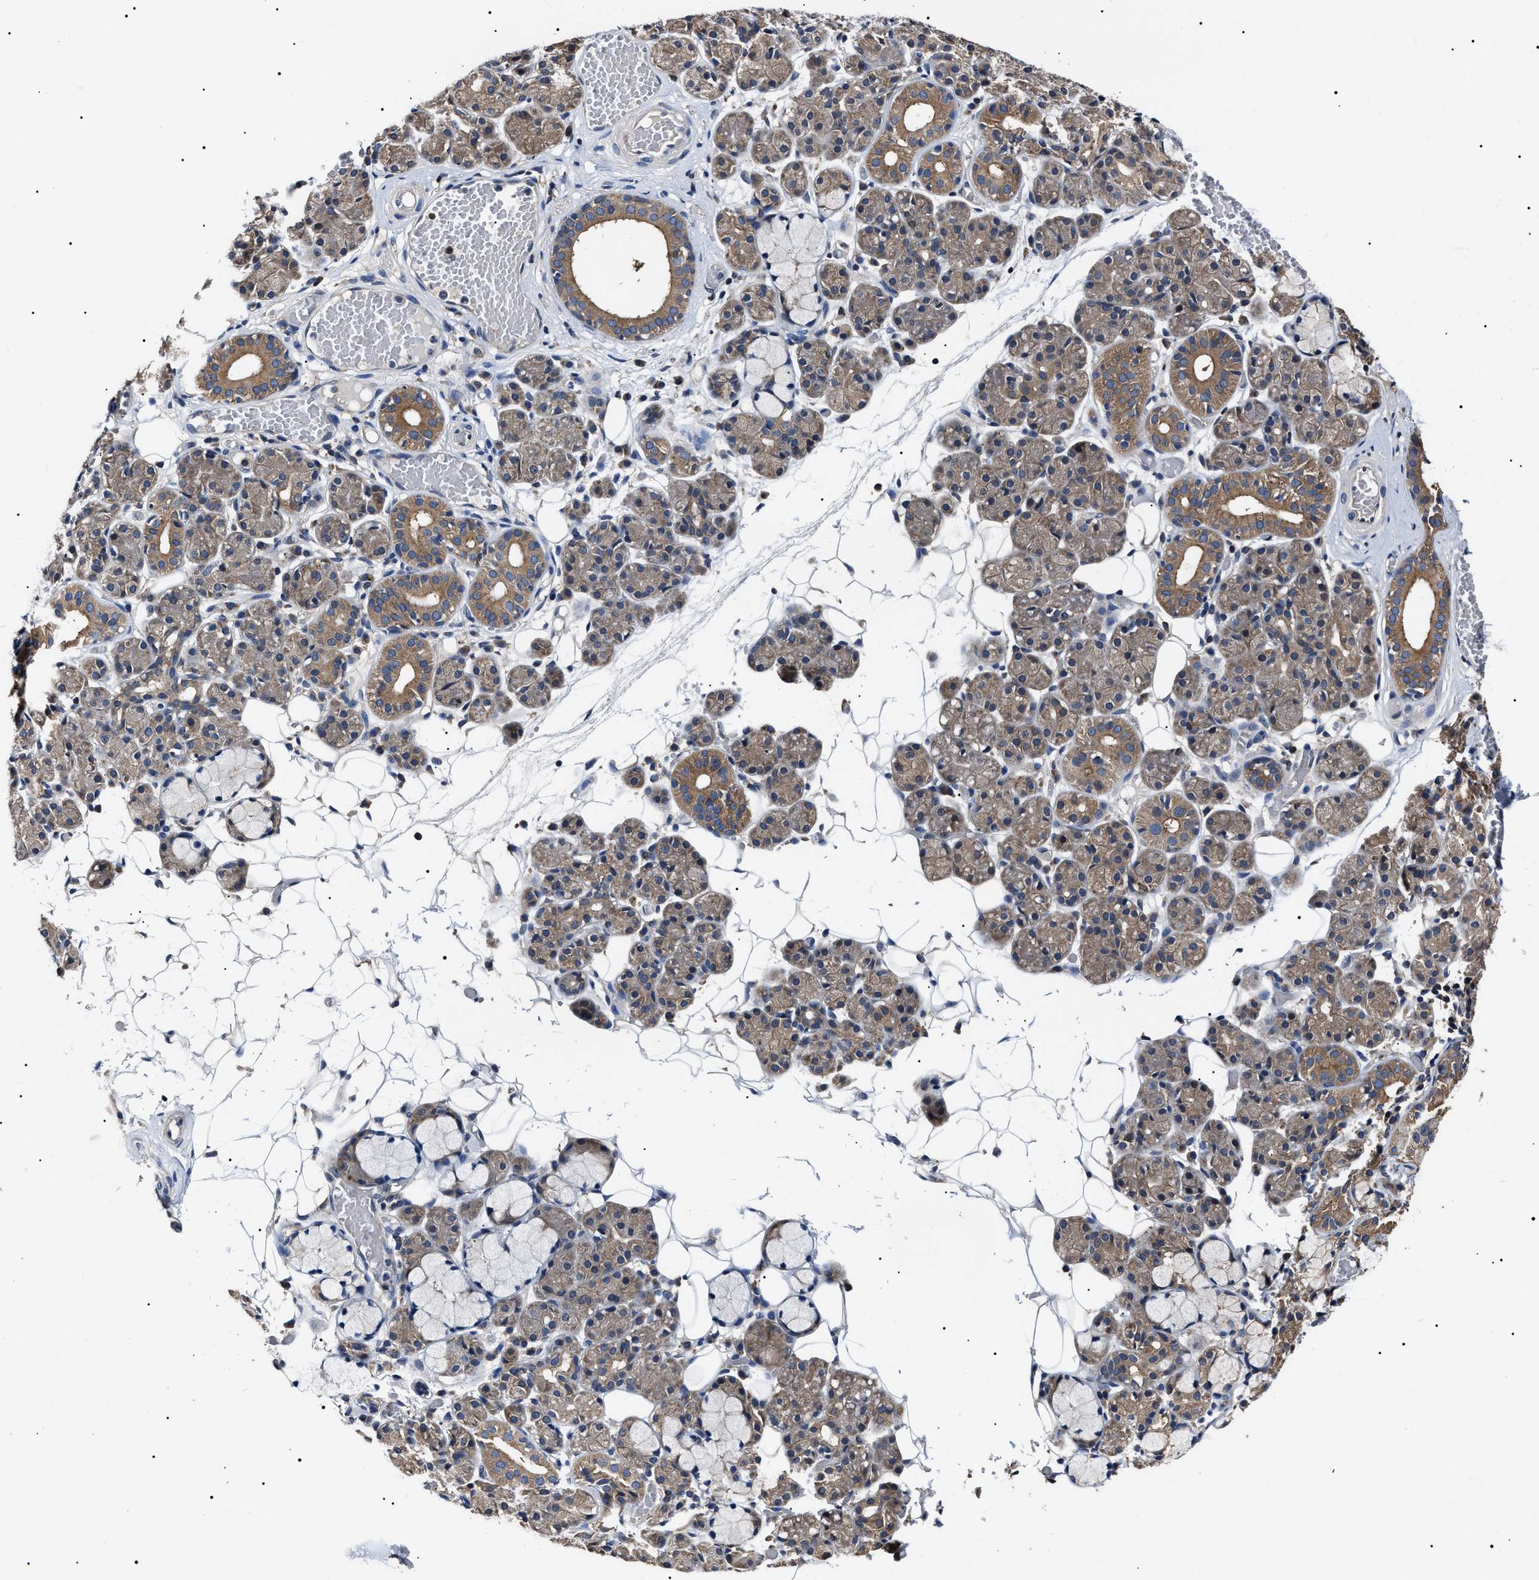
{"staining": {"intensity": "moderate", "quantity": "25%-75%", "location": "cytoplasmic/membranous"}, "tissue": "salivary gland", "cell_type": "Glandular cells", "image_type": "normal", "snomed": [{"axis": "morphology", "description": "Normal tissue, NOS"}, {"axis": "topography", "description": "Salivary gland"}], "caption": "Salivary gland was stained to show a protein in brown. There is medium levels of moderate cytoplasmic/membranous expression in about 25%-75% of glandular cells. (IHC, brightfield microscopy, high magnification).", "gene": "CCT8", "patient": {"sex": "male", "age": 63}}